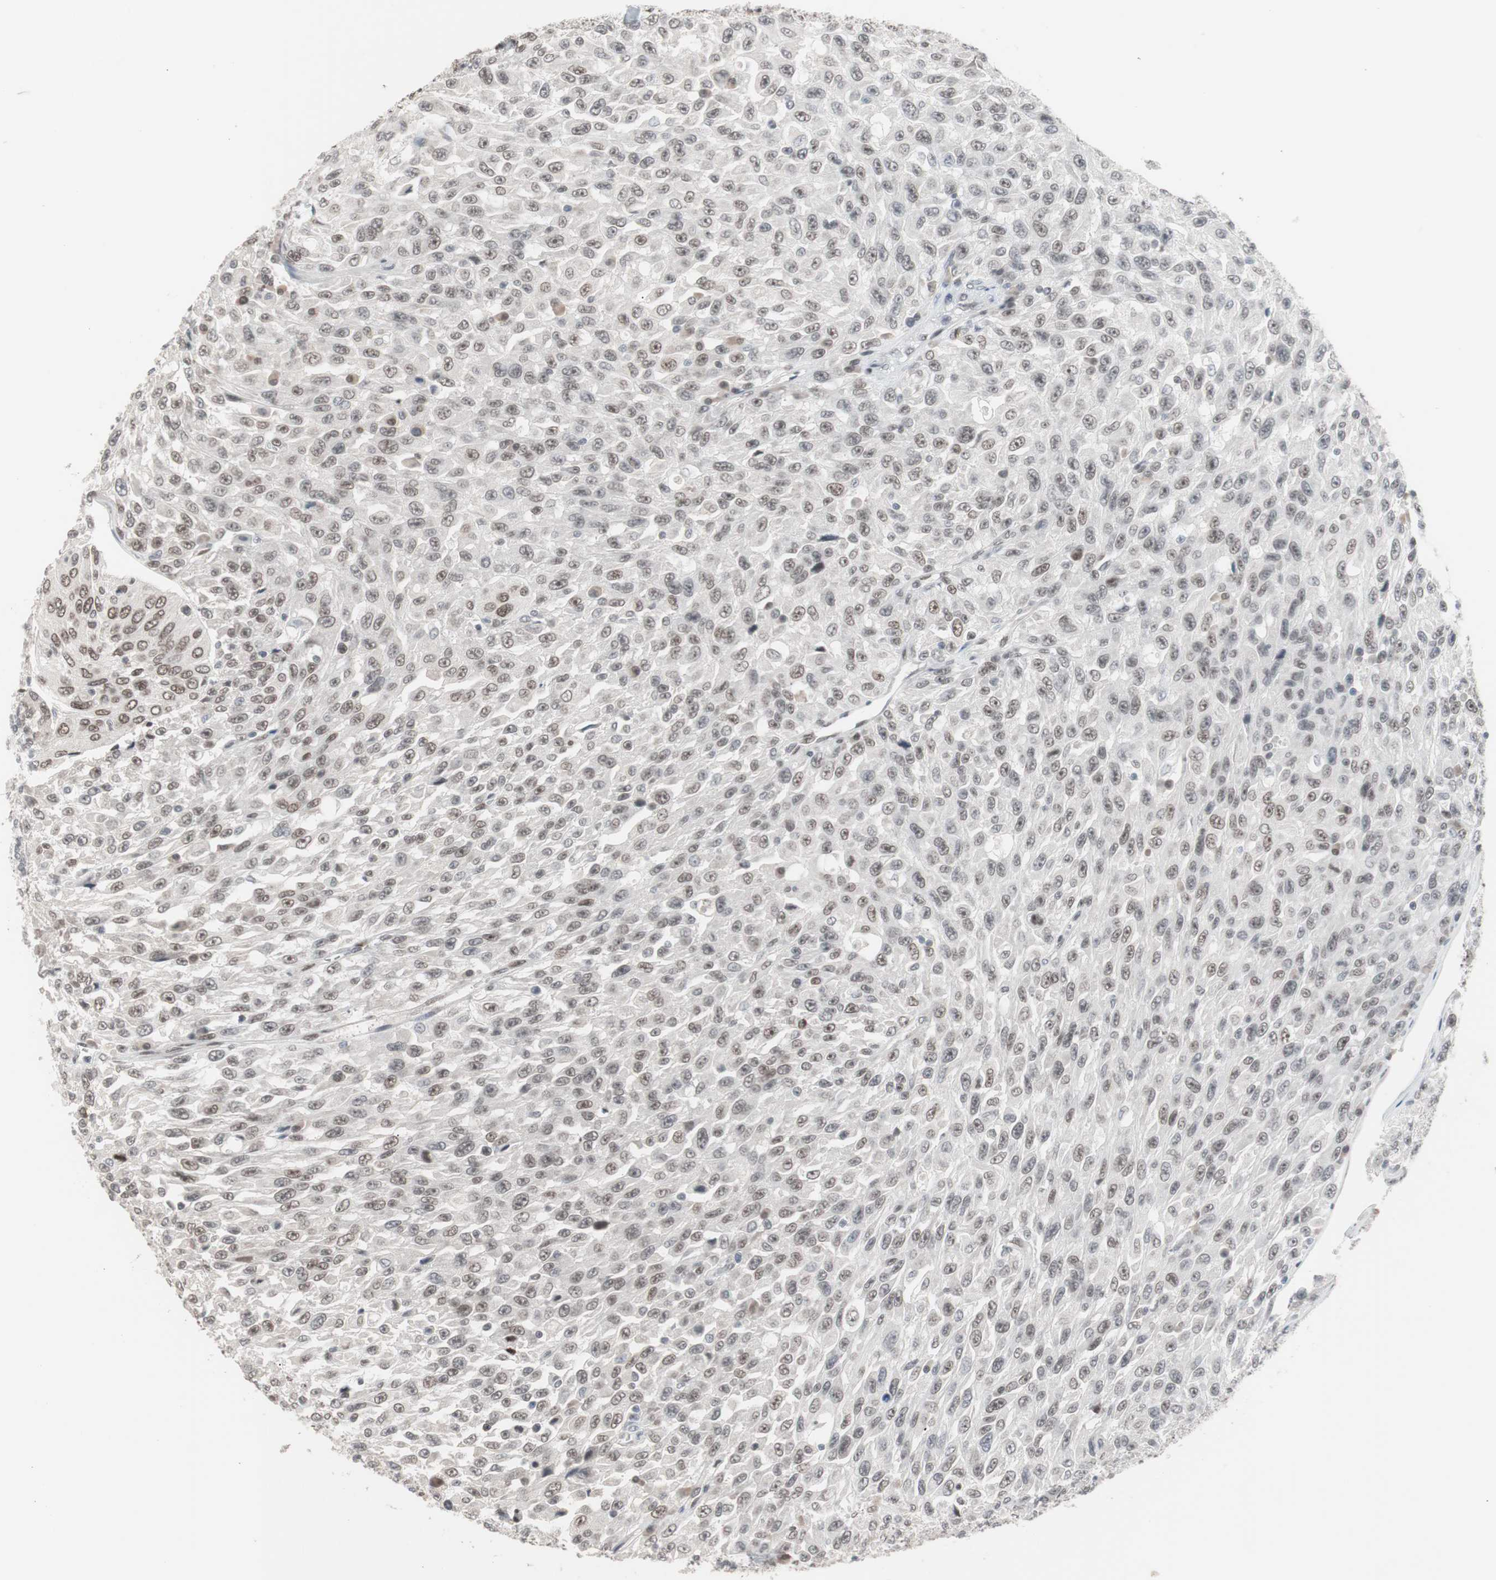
{"staining": {"intensity": "moderate", "quantity": ">75%", "location": "nuclear"}, "tissue": "urothelial cancer", "cell_type": "Tumor cells", "image_type": "cancer", "snomed": [{"axis": "morphology", "description": "Urothelial carcinoma, High grade"}, {"axis": "topography", "description": "Urinary bladder"}], "caption": "A brown stain labels moderate nuclear positivity of a protein in urothelial carcinoma (high-grade) tumor cells.", "gene": "LIG3", "patient": {"sex": "male", "age": 66}}